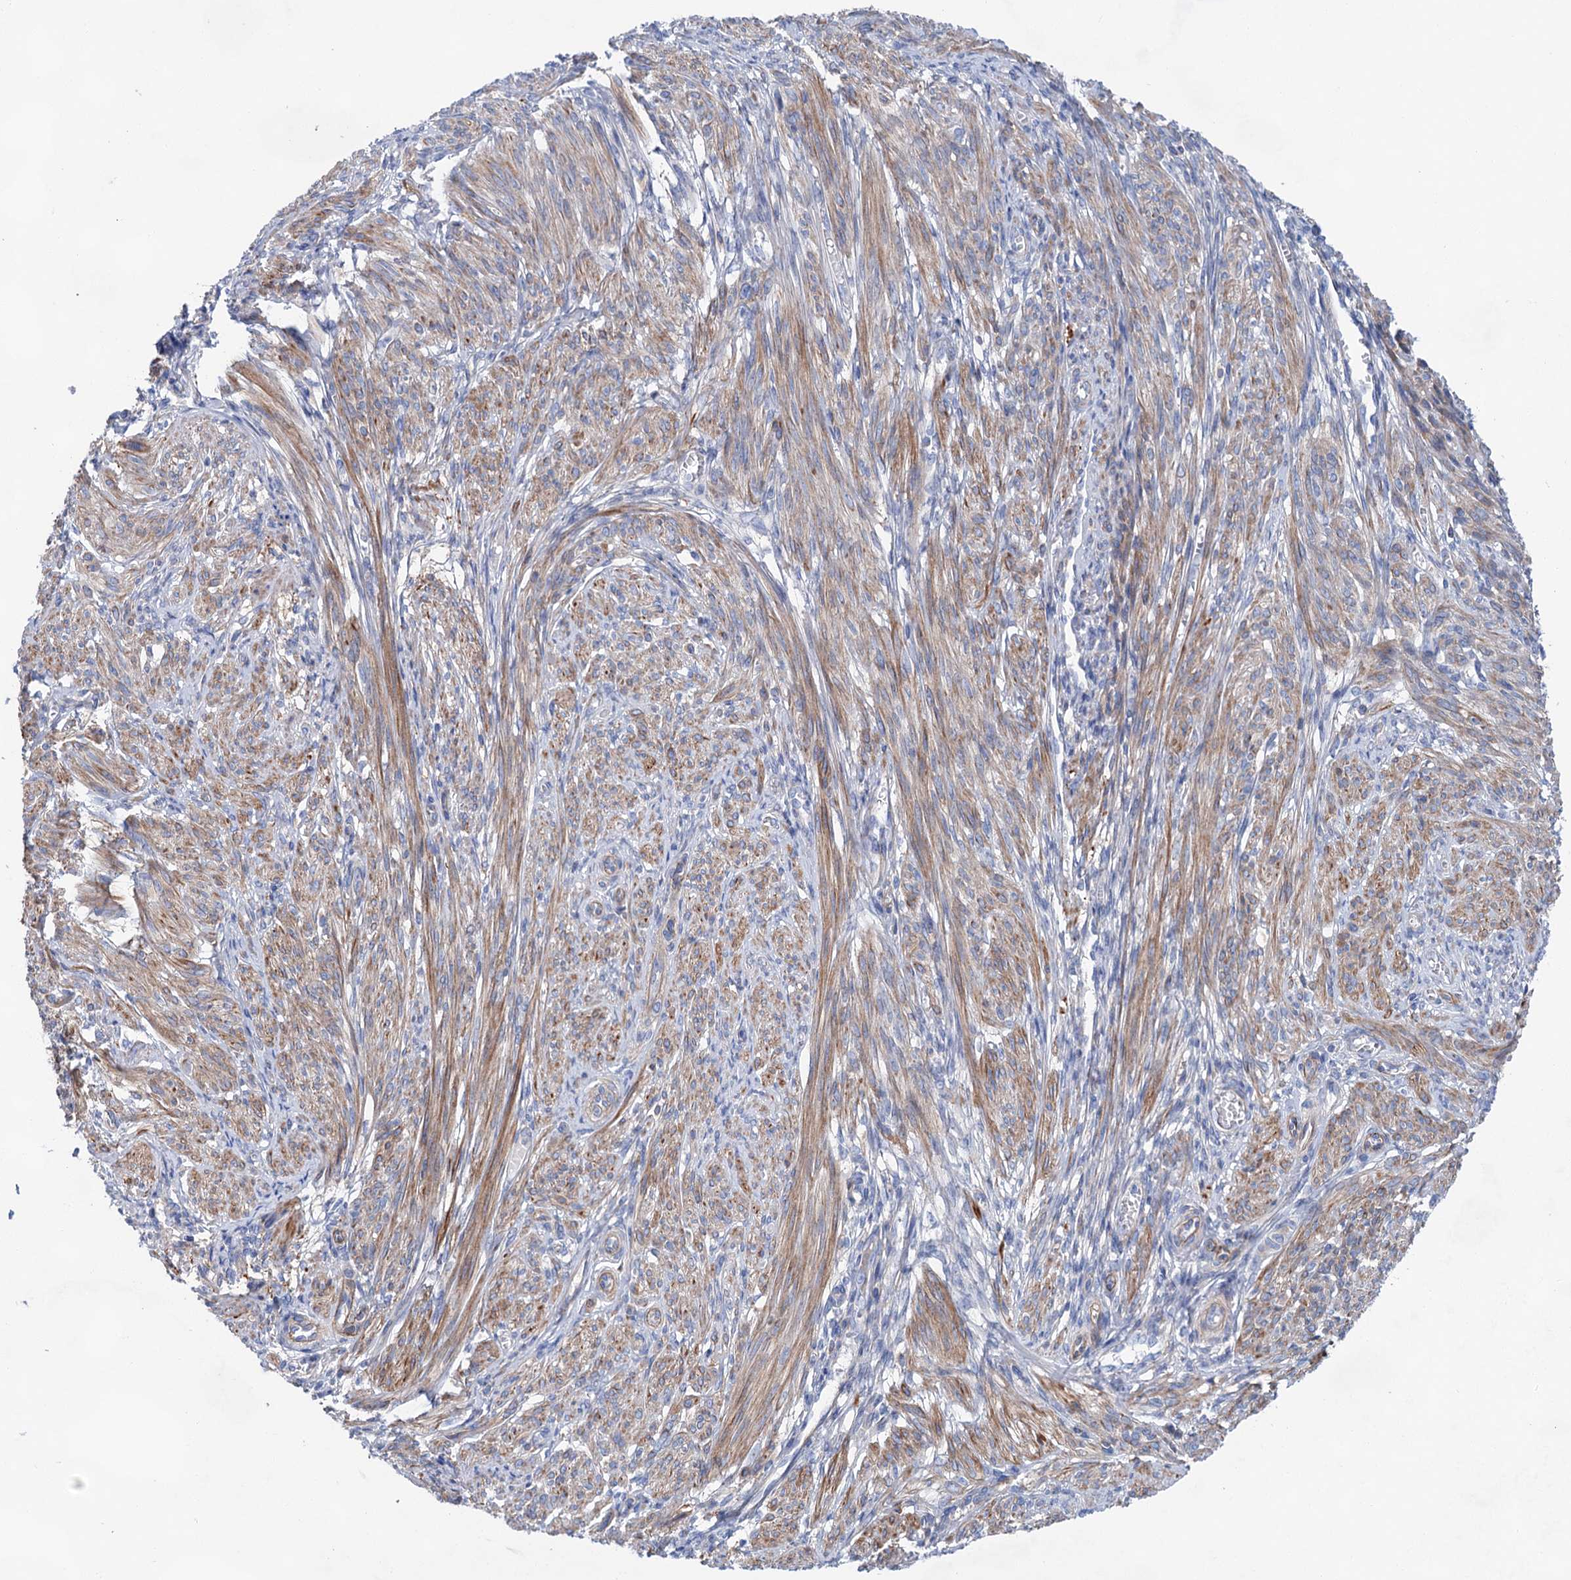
{"staining": {"intensity": "moderate", "quantity": ">75%", "location": "cytoplasmic/membranous"}, "tissue": "smooth muscle", "cell_type": "Smooth muscle cells", "image_type": "normal", "snomed": [{"axis": "morphology", "description": "Normal tissue, NOS"}, {"axis": "topography", "description": "Smooth muscle"}], "caption": "A brown stain highlights moderate cytoplasmic/membranous expression of a protein in smooth muscle cells of benign human smooth muscle. Using DAB (brown) and hematoxylin (blue) stains, captured at high magnification using brightfield microscopy.", "gene": "GPR155", "patient": {"sex": "female", "age": 39}}